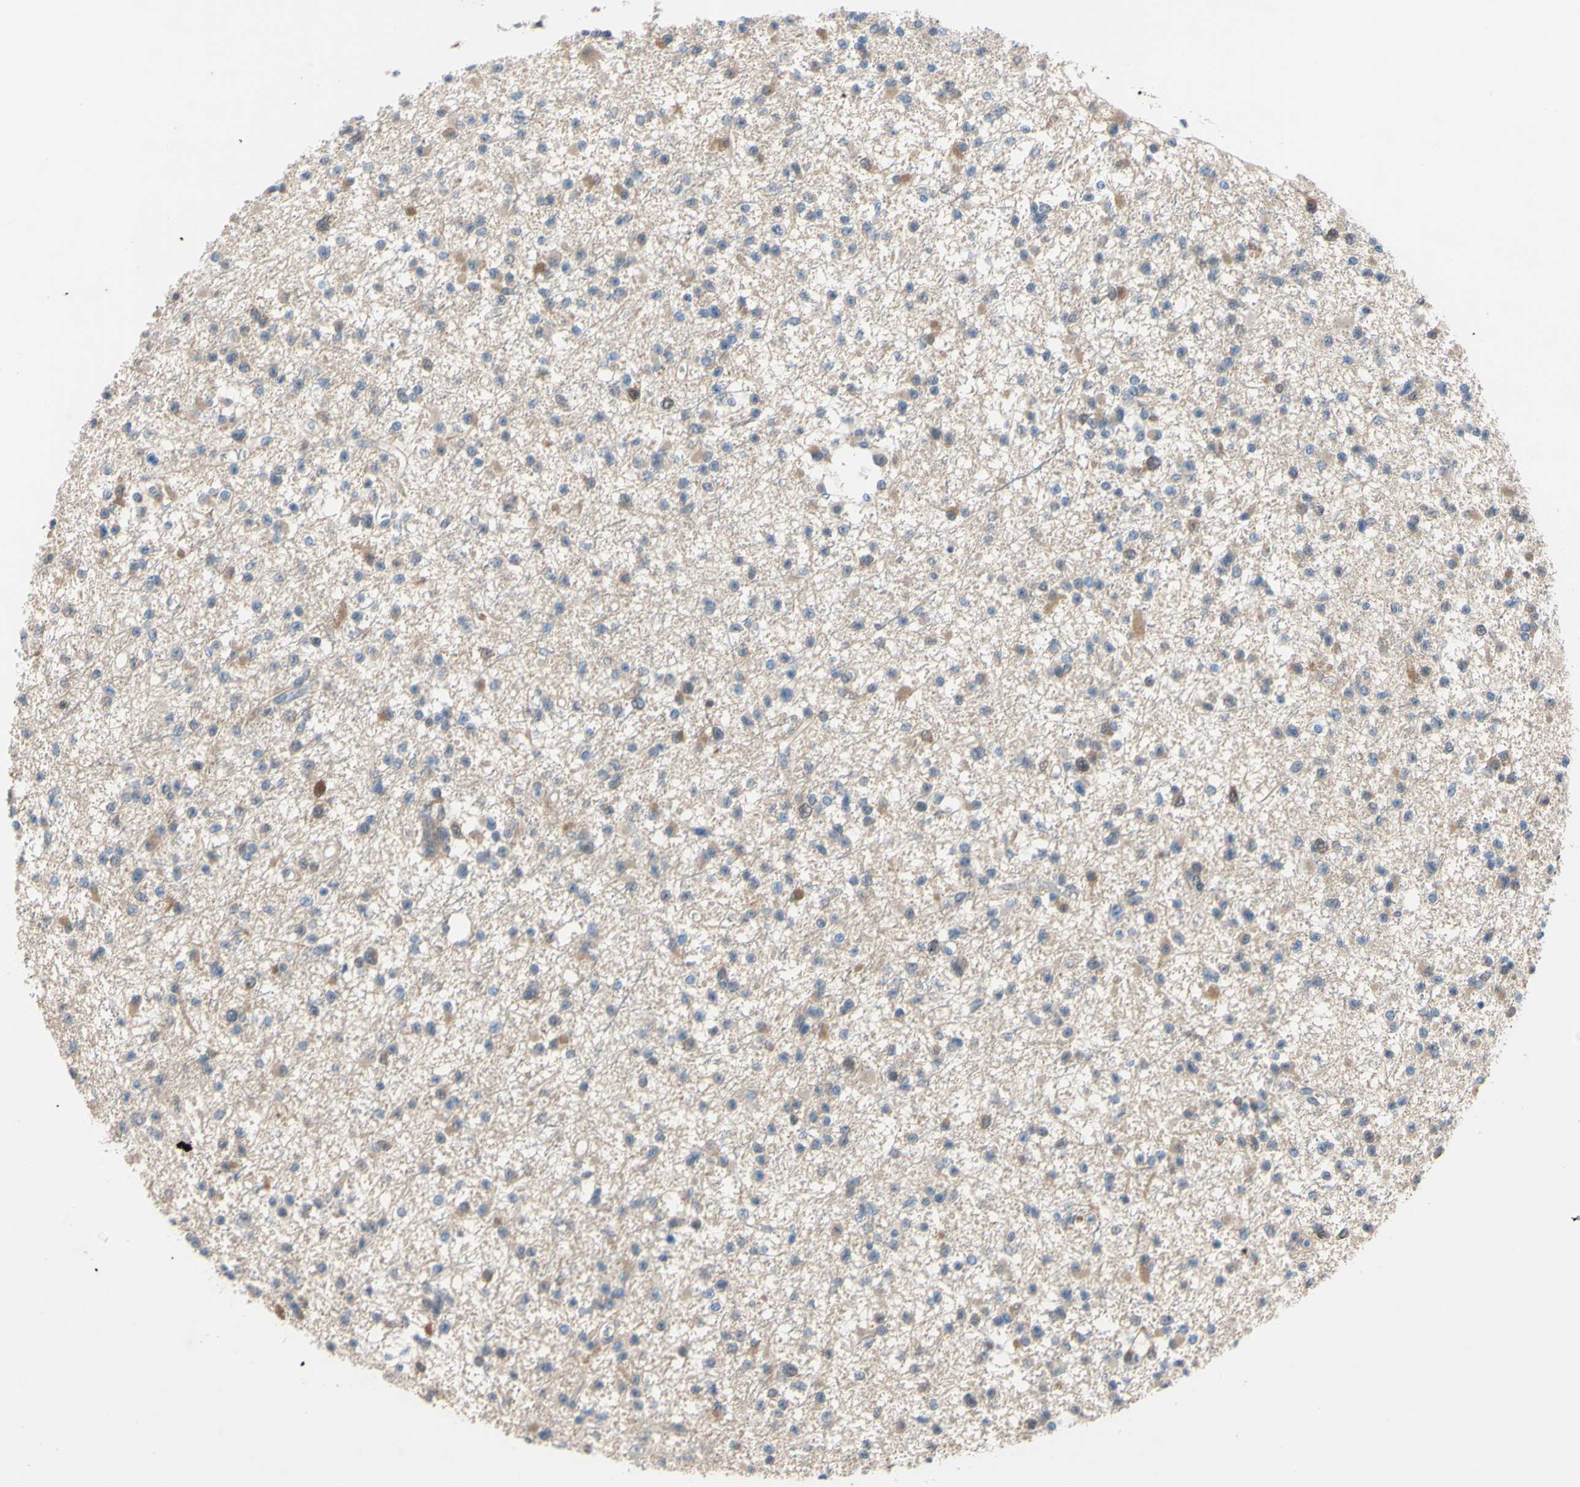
{"staining": {"intensity": "moderate", "quantity": "<25%", "location": "cytoplasmic/membranous"}, "tissue": "glioma", "cell_type": "Tumor cells", "image_type": "cancer", "snomed": [{"axis": "morphology", "description": "Glioma, malignant, Low grade"}, {"axis": "topography", "description": "Brain"}], "caption": "Immunohistochemical staining of human glioma reveals moderate cytoplasmic/membranous protein staining in about <25% of tumor cells. Ihc stains the protein of interest in brown and the nuclei are stained blue.", "gene": "NOL3", "patient": {"sex": "female", "age": 22}}